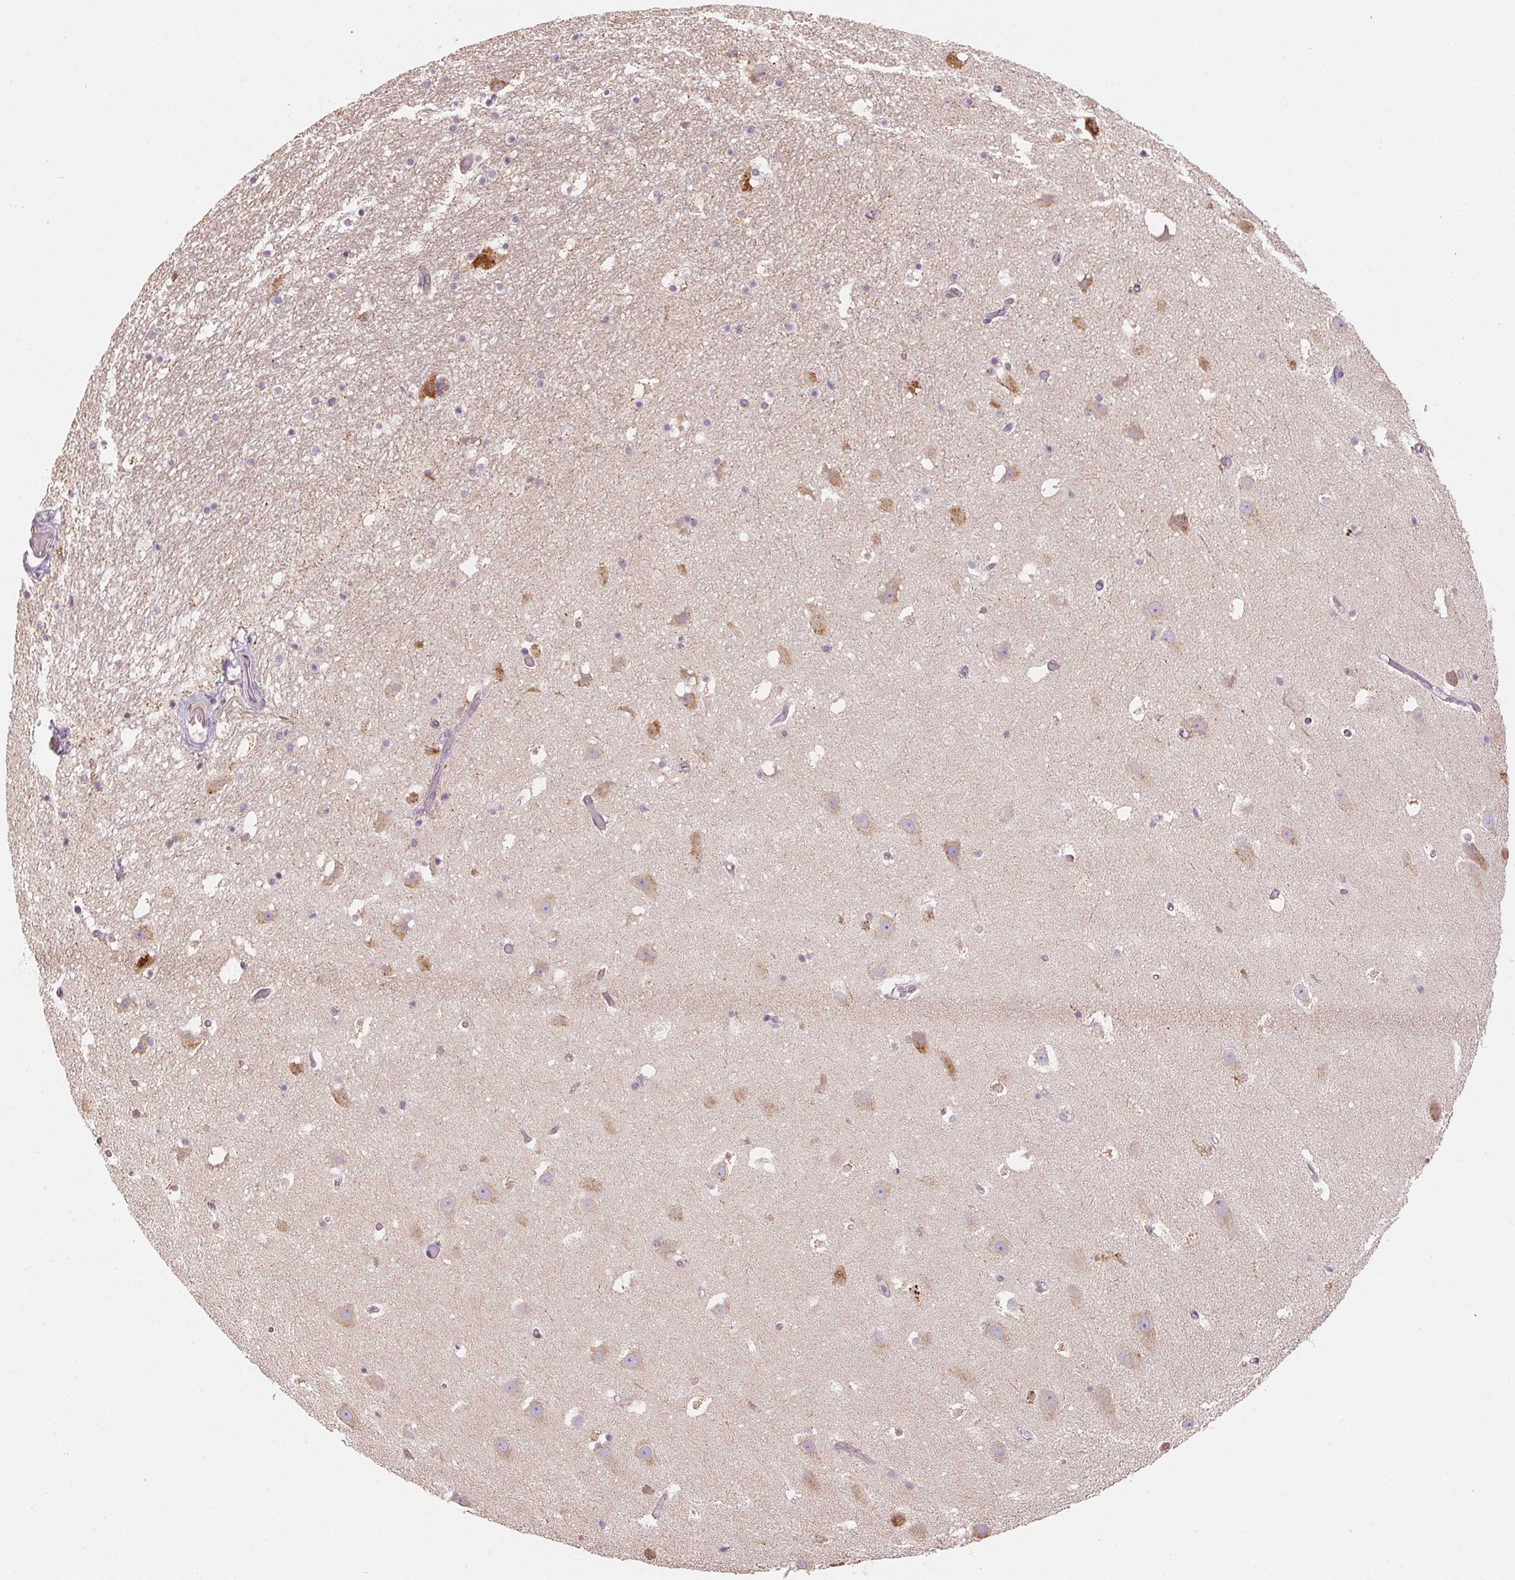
{"staining": {"intensity": "negative", "quantity": "none", "location": "none"}, "tissue": "hippocampus", "cell_type": "Glial cells", "image_type": "normal", "snomed": [{"axis": "morphology", "description": "Normal tissue, NOS"}, {"axis": "topography", "description": "Hippocampus"}], "caption": "A high-resolution photomicrograph shows immunohistochemistry staining of normal hippocampus, which shows no significant staining in glial cells. (DAB immunohistochemistry (IHC), high magnification).", "gene": "METTL13", "patient": {"sex": "male", "age": 26}}